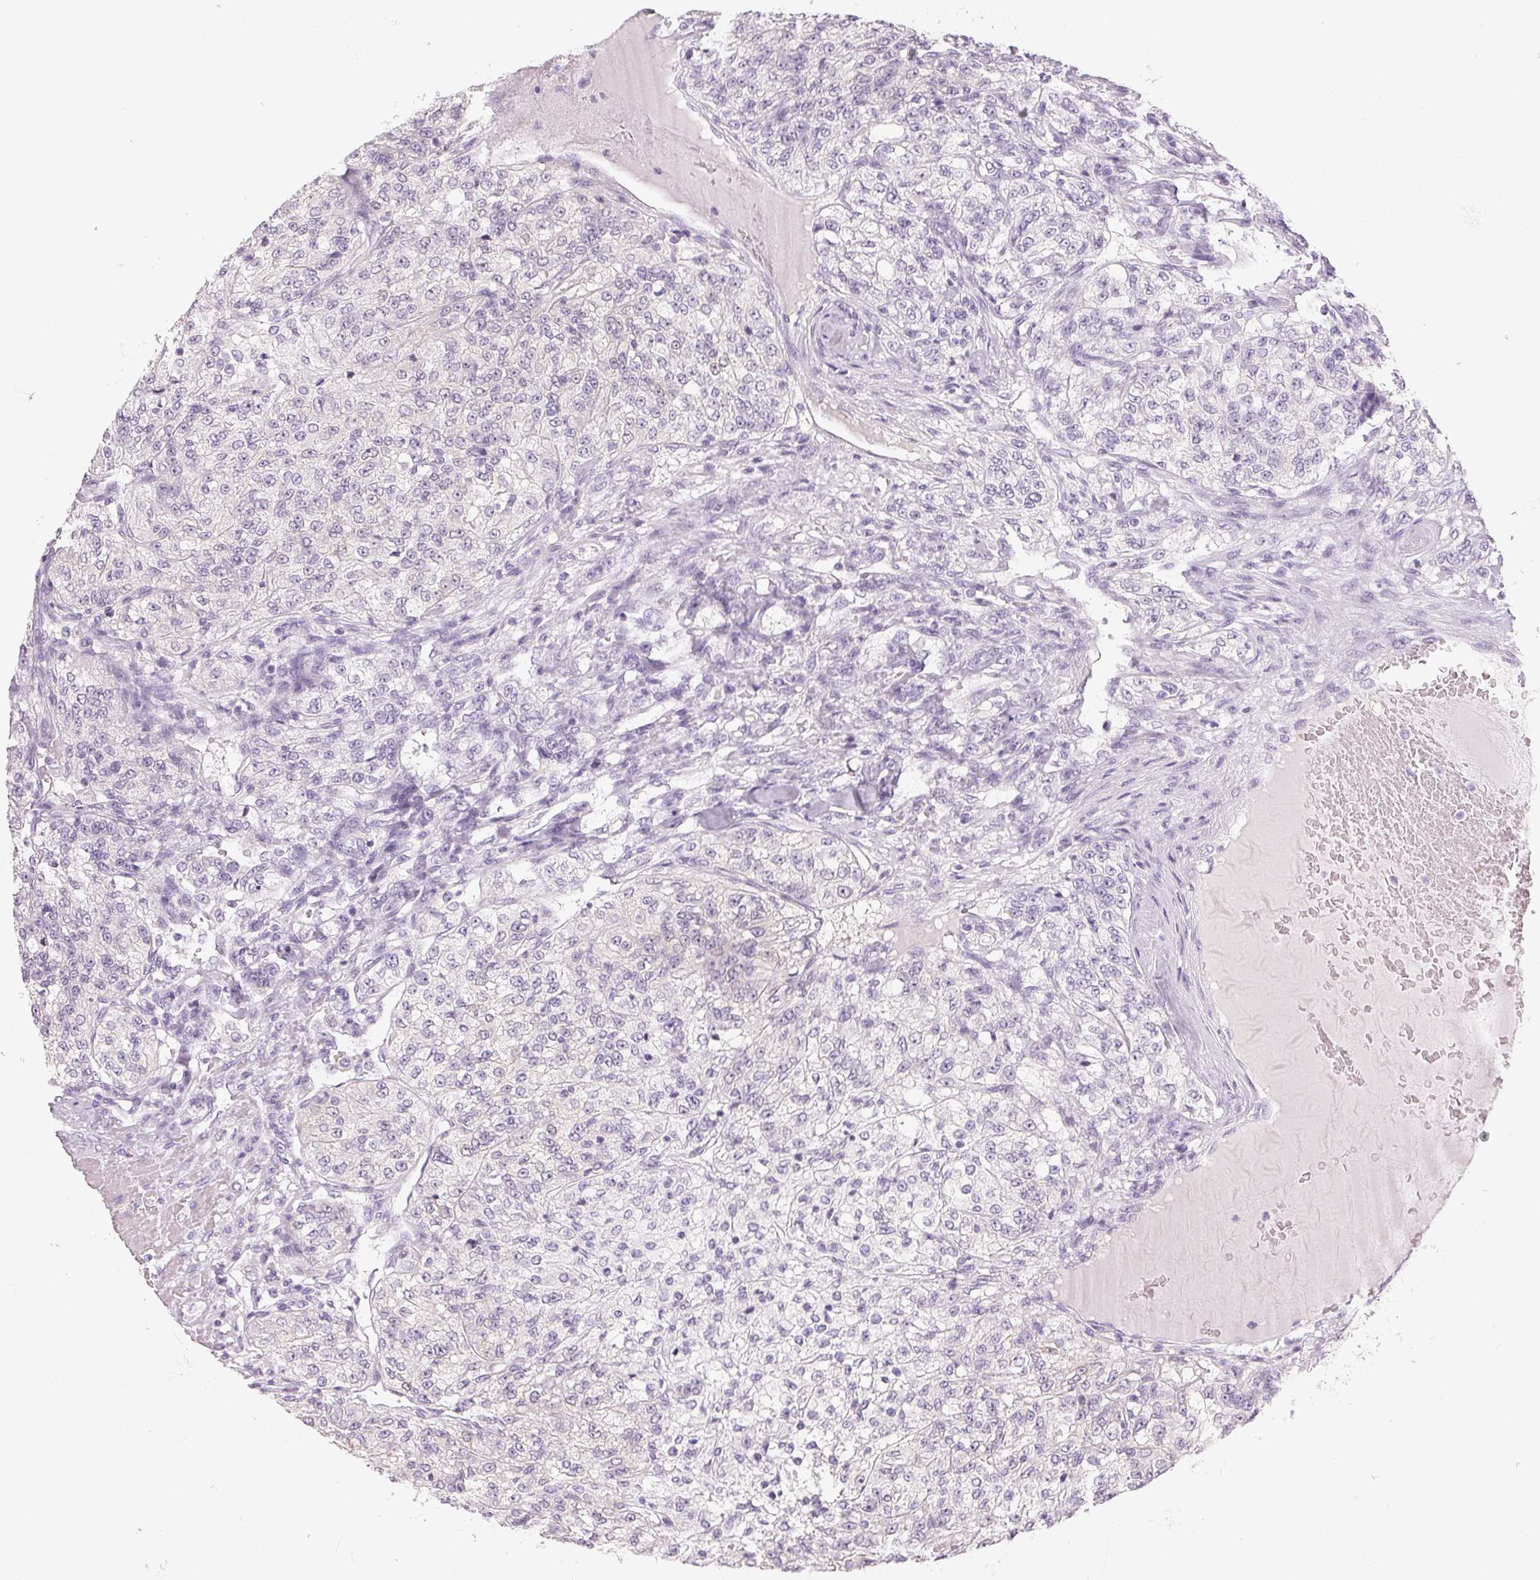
{"staining": {"intensity": "negative", "quantity": "none", "location": "none"}, "tissue": "renal cancer", "cell_type": "Tumor cells", "image_type": "cancer", "snomed": [{"axis": "morphology", "description": "Adenocarcinoma, NOS"}, {"axis": "topography", "description": "Kidney"}], "caption": "IHC photomicrograph of human adenocarcinoma (renal) stained for a protein (brown), which shows no positivity in tumor cells.", "gene": "MIOX", "patient": {"sex": "female", "age": 63}}